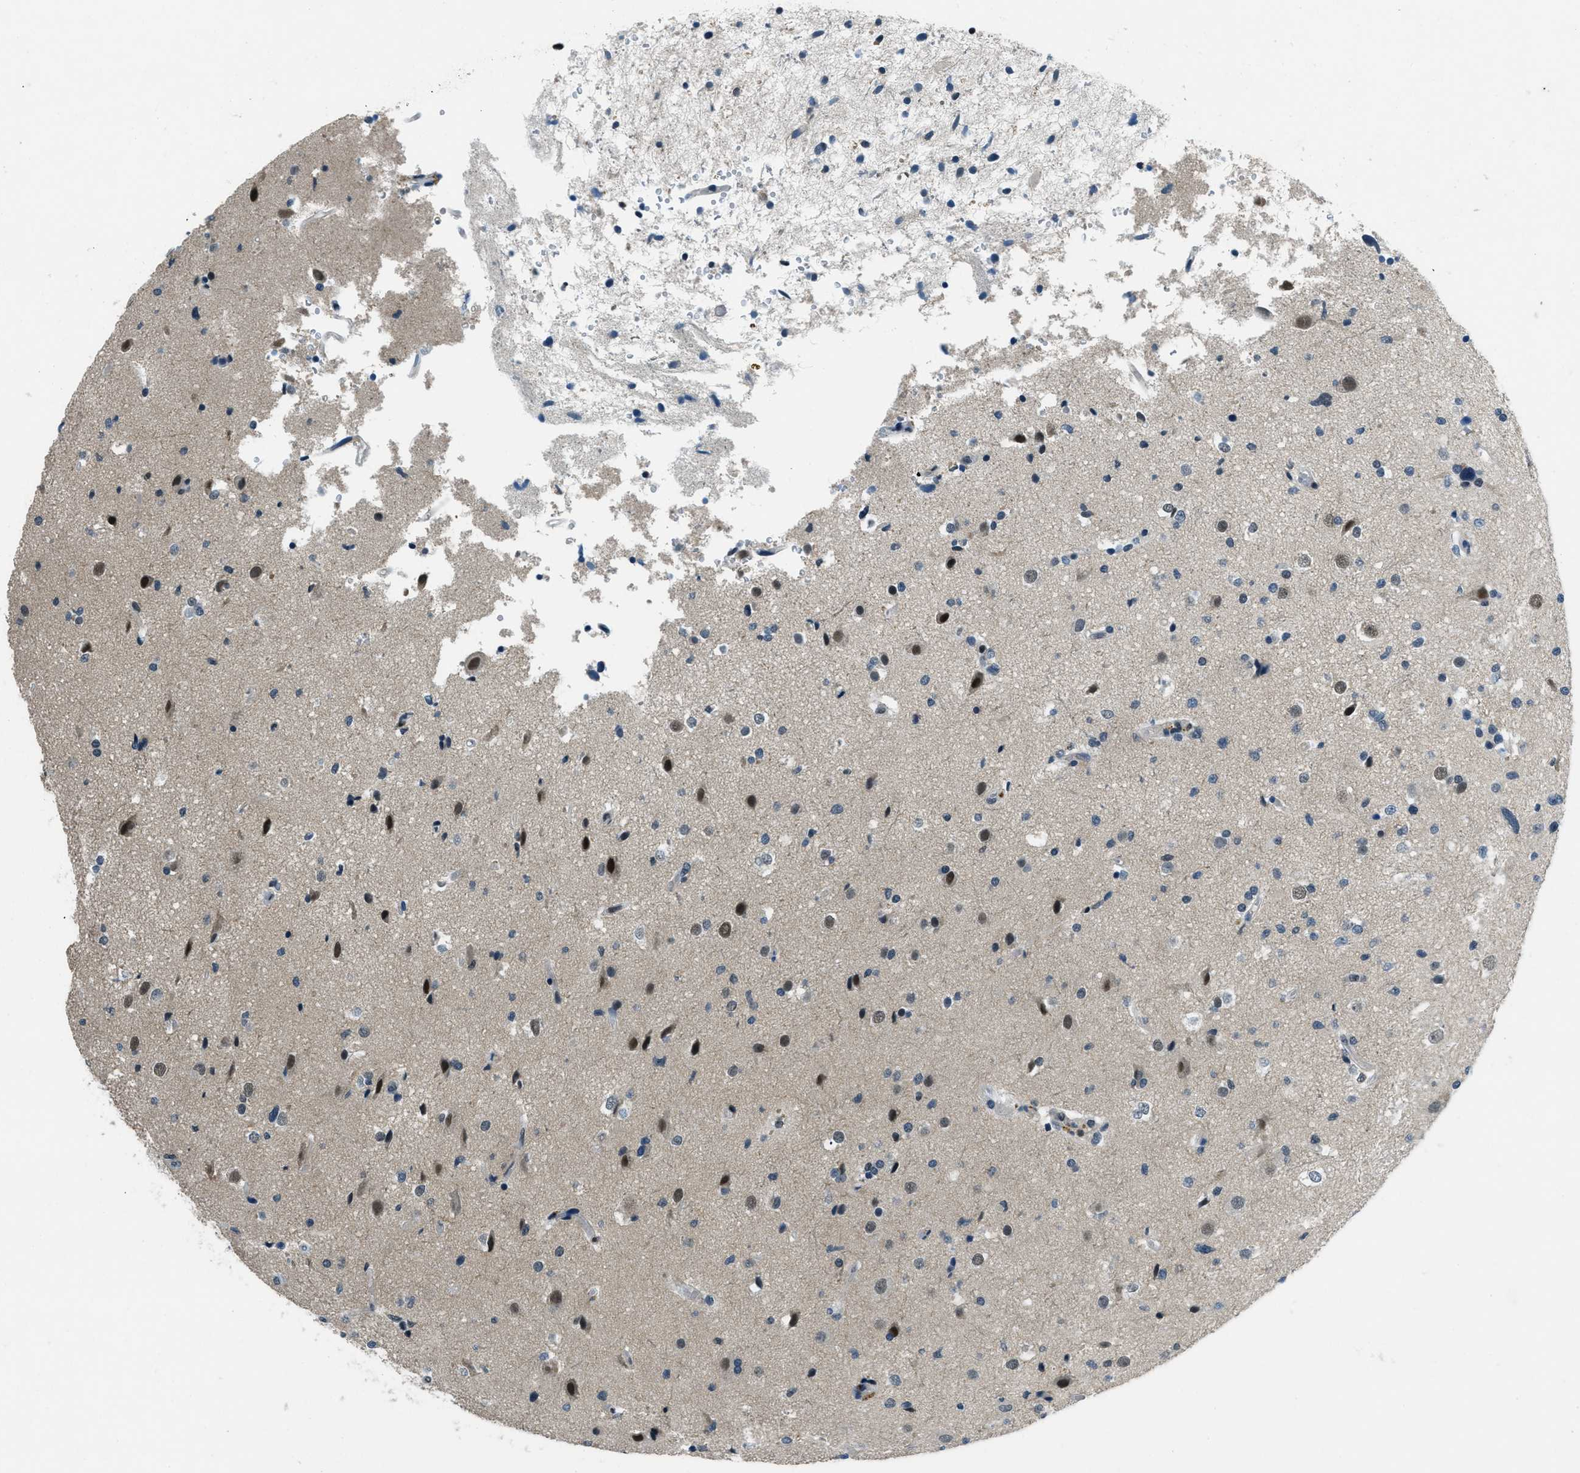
{"staining": {"intensity": "moderate", "quantity": "25%-75%", "location": "nuclear"}, "tissue": "glioma", "cell_type": "Tumor cells", "image_type": "cancer", "snomed": [{"axis": "morphology", "description": "Glioma, malignant, High grade"}, {"axis": "topography", "description": "Brain"}], "caption": "Human glioma stained with a brown dye exhibits moderate nuclear positive positivity in about 25%-75% of tumor cells.", "gene": "OGFR", "patient": {"sex": "male", "age": 33}}